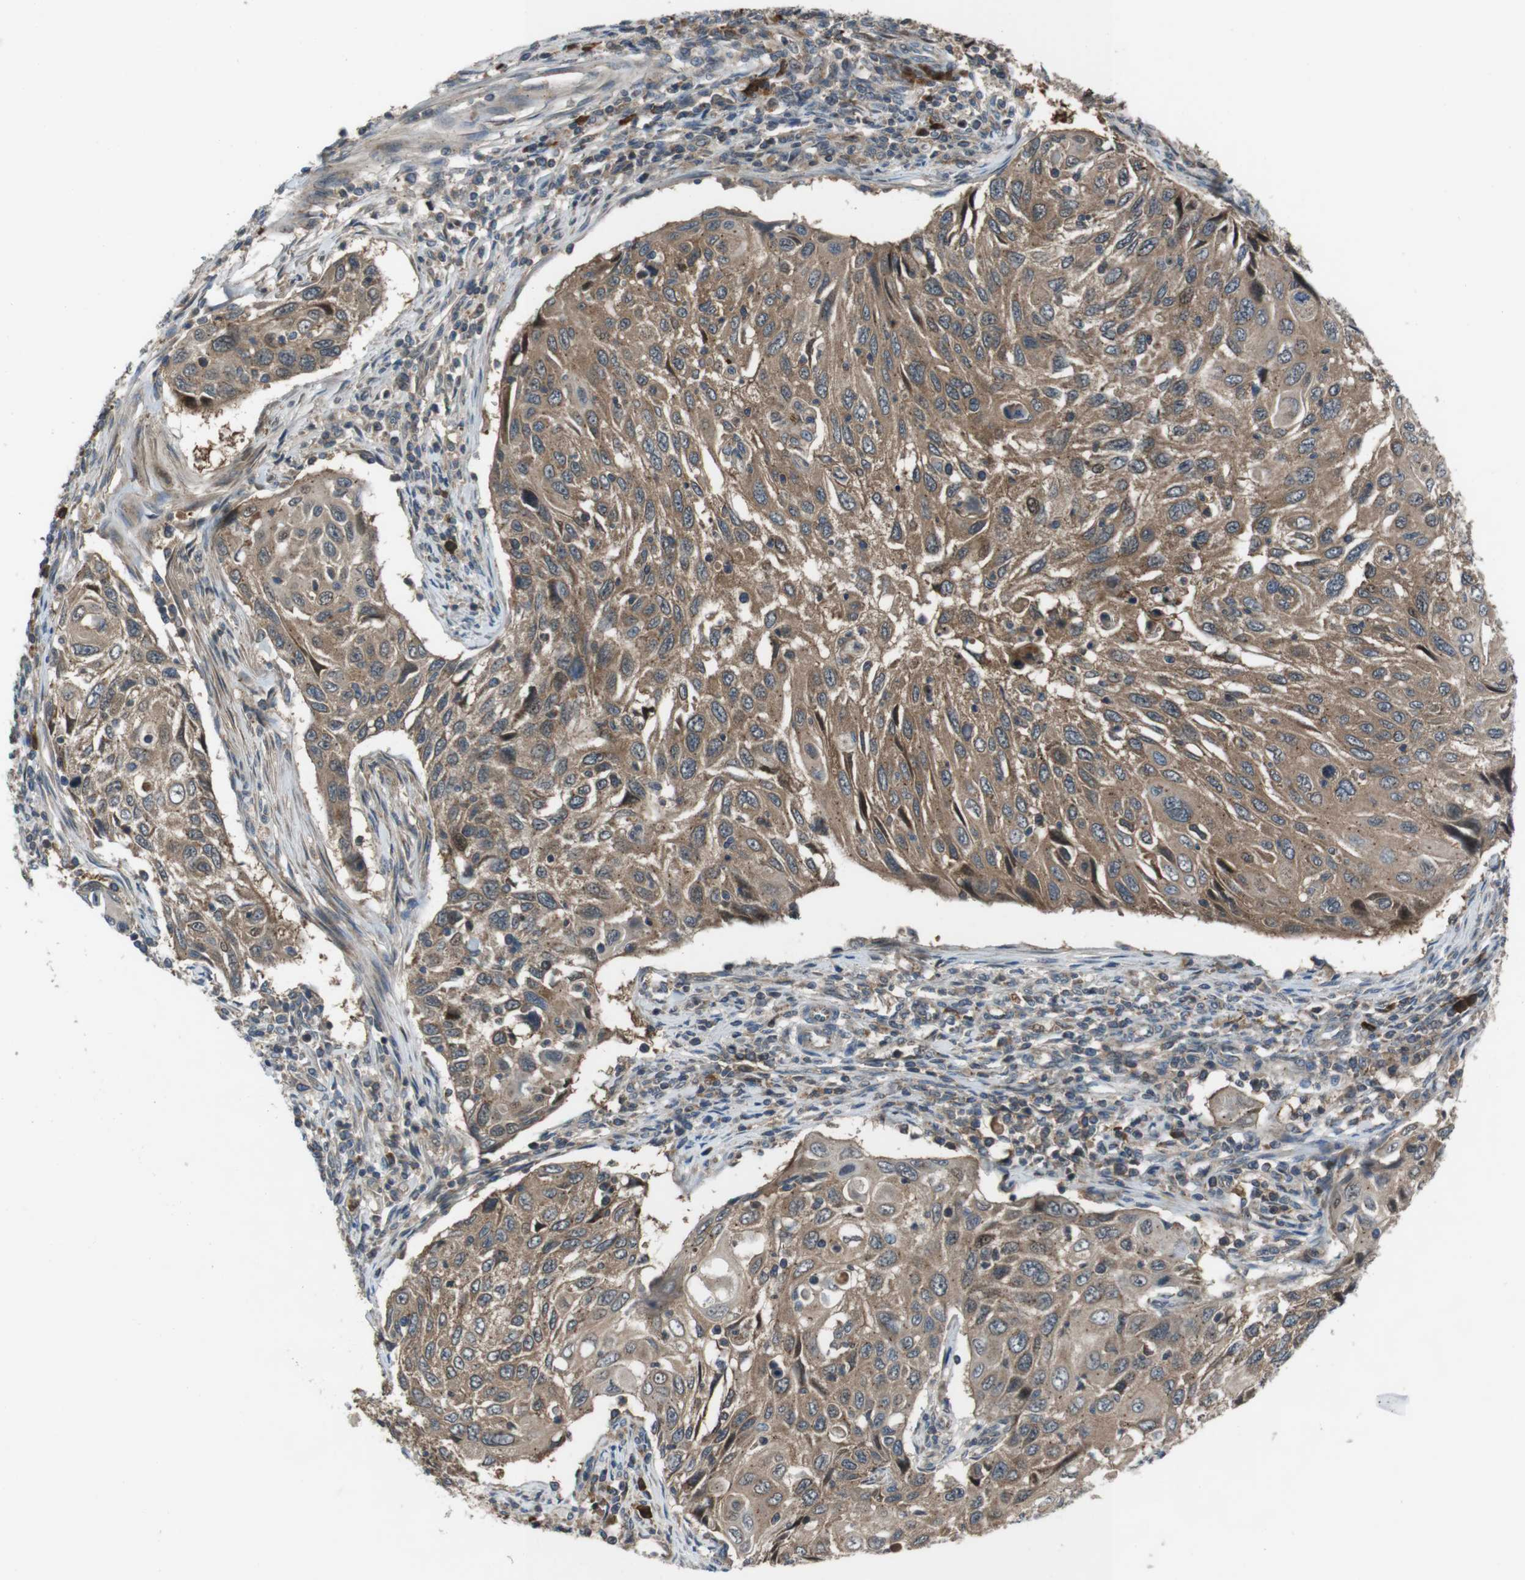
{"staining": {"intensity": "moderate", "quantity": ">75%", "location": "cytoplasmic/membranous"}, "tissue": "cervical cancer", "cell_type": "Tumor cells", "image_type": "cancer", "snomed": [{"axis": "morphology", "description": "Squamous cell carcinoma, NOS"}, {"axis": "topography", "description": "Cervix"}], "caption": "This is a micrograph of immunohistochemistry (IHC) staining of squamous cell carcinoma (cervical), which shows moderate staining in the cytoplasmic/membranous of tumor cells.", "gene": "SLC22A23", "patient": {"sex": "female", "age": 70}}